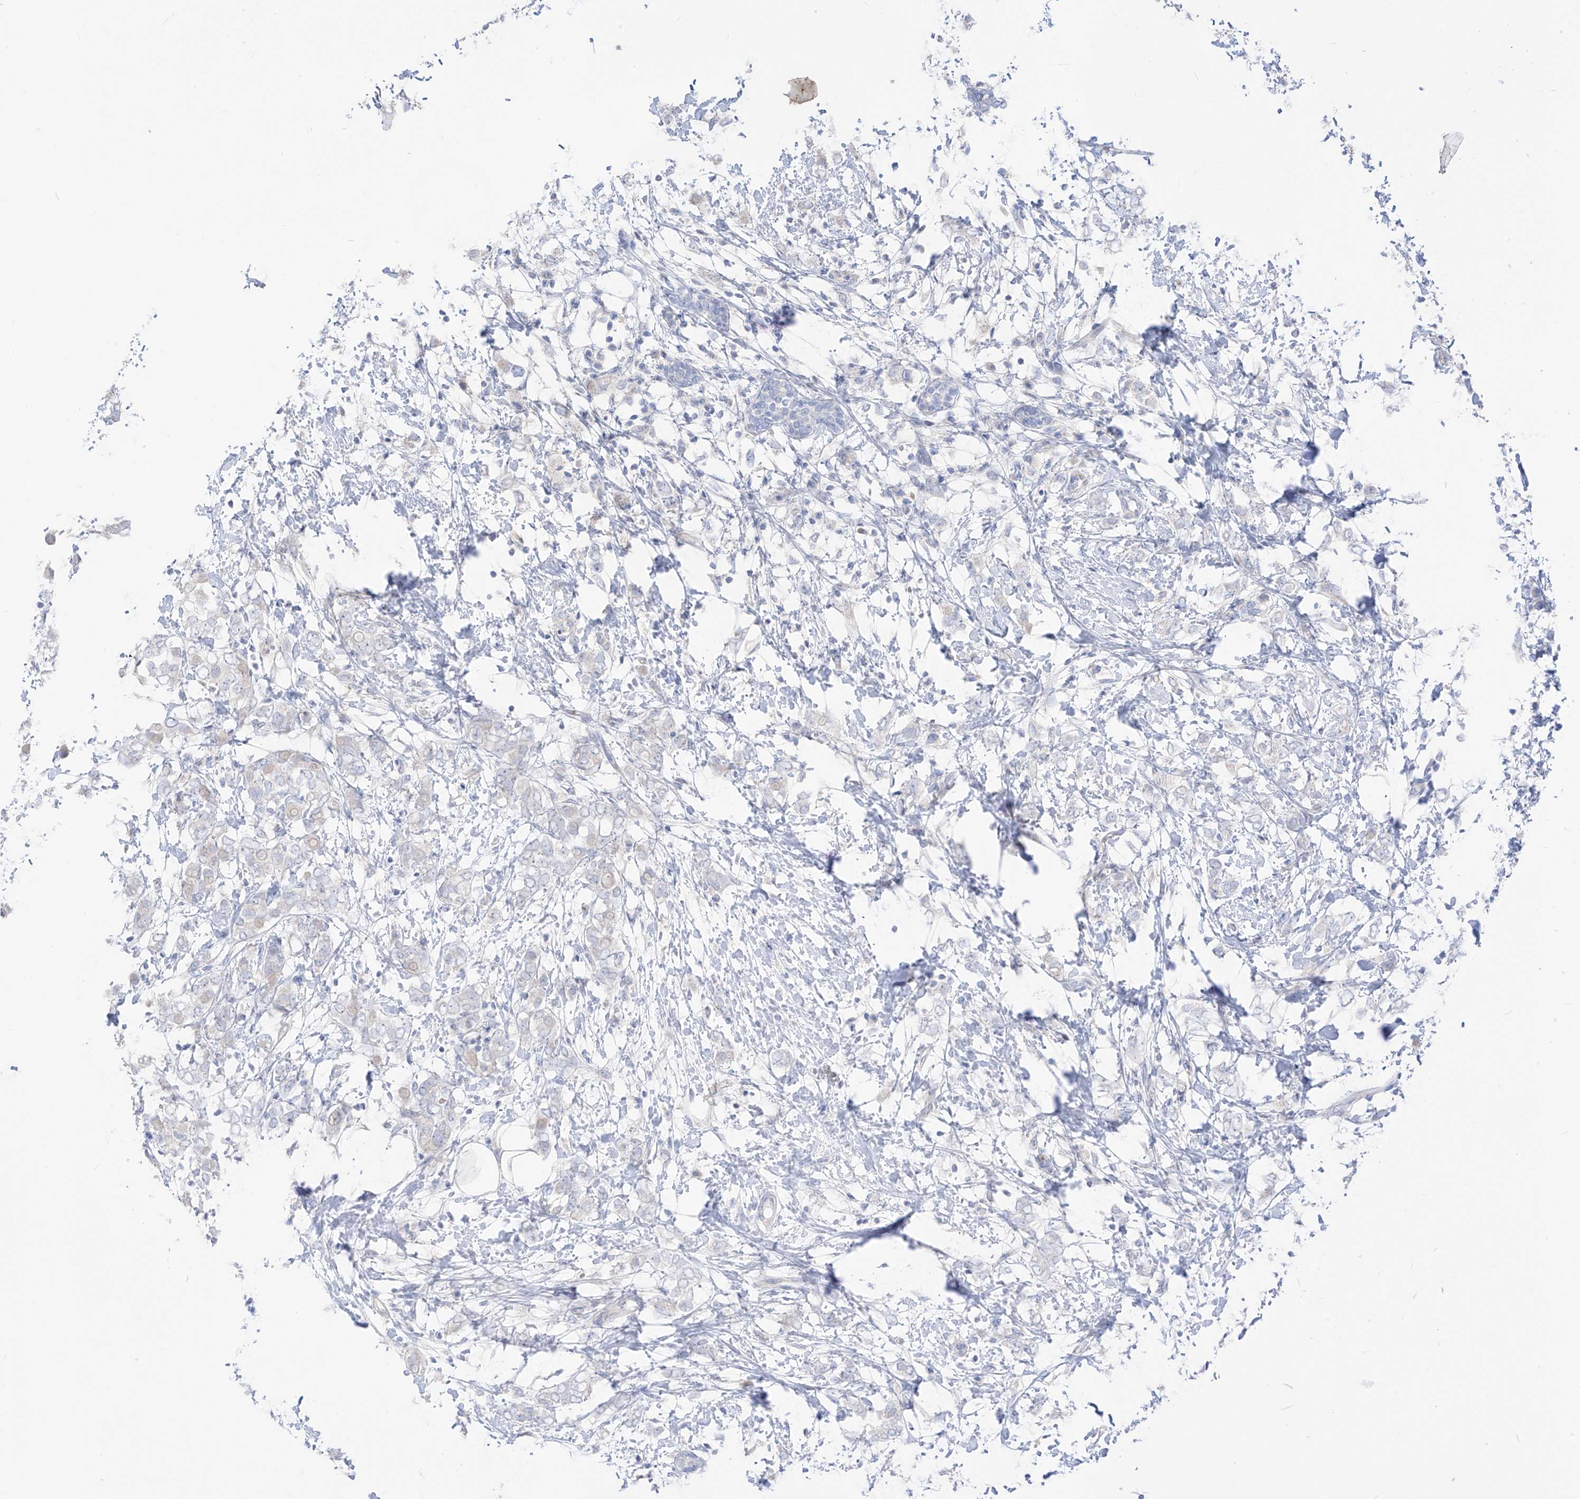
{"staining": {"intensity": "negative", "quantity": "none", "location": "none"}, "tissue": "breast cancer", "cell_type": "Tumor cells", "image_type": "cancer", "snomed": [{"axis": "morphology", "description": "Normal tissue, NOS"}, {"axis": "morphology", "description": "Lobular carcinoma"}, {"axis": "topography", "description": "Breast"}], "caption": "Immunohistochemical staining of human breast lobular carcinoma exhibits no significant positivity in tumor cells. Brightfield microscopy of immunohistochemistry (IHC) stained with DAB (3,3'-diaminobenzidine) (brown) and hematoxylin (blue), captured at high magnification.", "gene": "ASPRV1", "patient": {"sex": "female", "age": 47}}